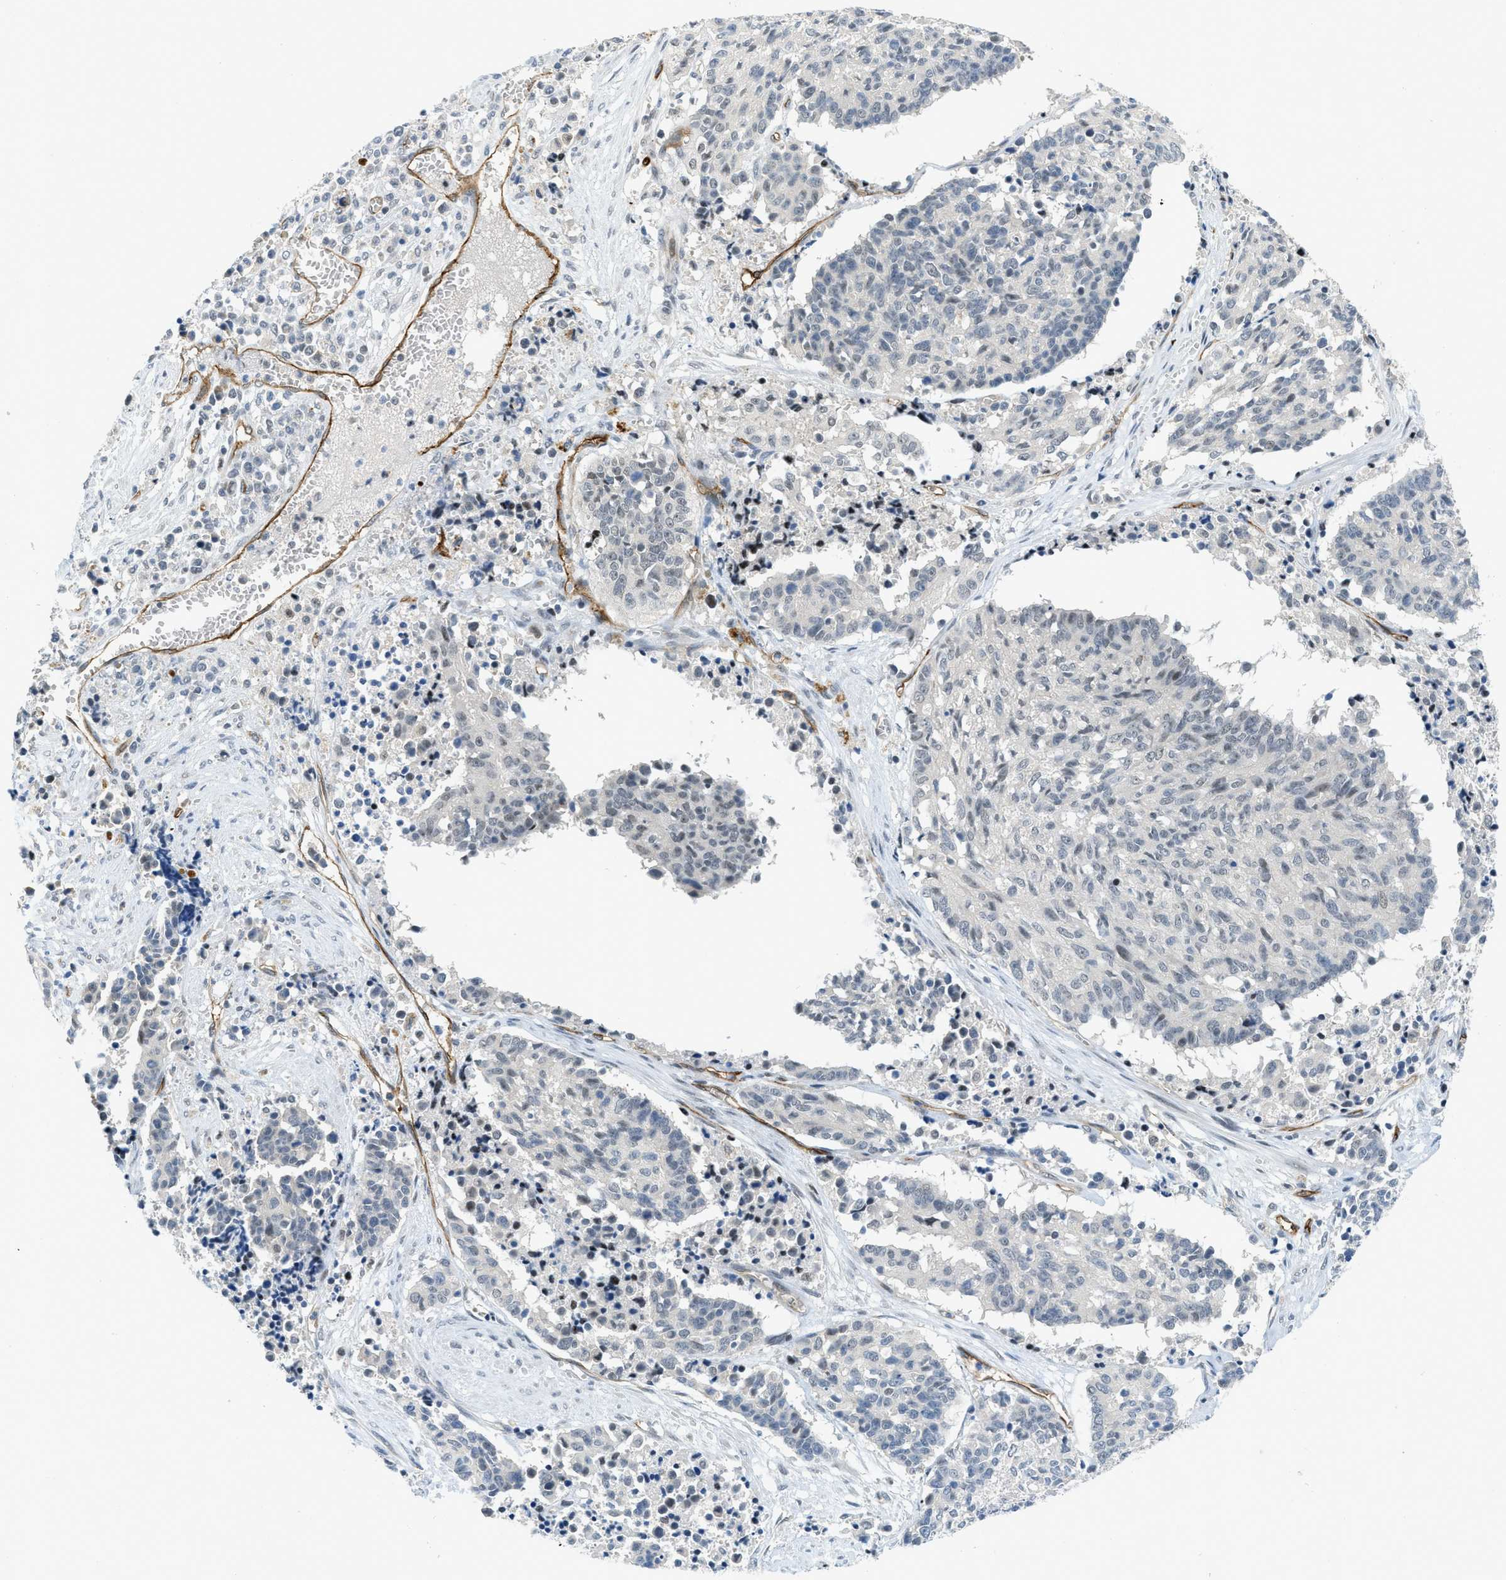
{"staining": {"intensity": "negative", "quantity": "none", "location": "none"}, "tissue": "cervical cancer", "cell_type": "Tumor cells", "image_type": "cancer", "snomed": [{"axis": "morphology", "description": "Squamous cell carcinoma, NOS"}, {"axis": "topography", "description": "Cervix"}], "caption": "This is an immunohistochemistry image of human cervical squamous cell carcinoma. There is no staining in tumor cells.", "gene": "SLCO2A1", "patient": {"sex": "female", "age": 35}}